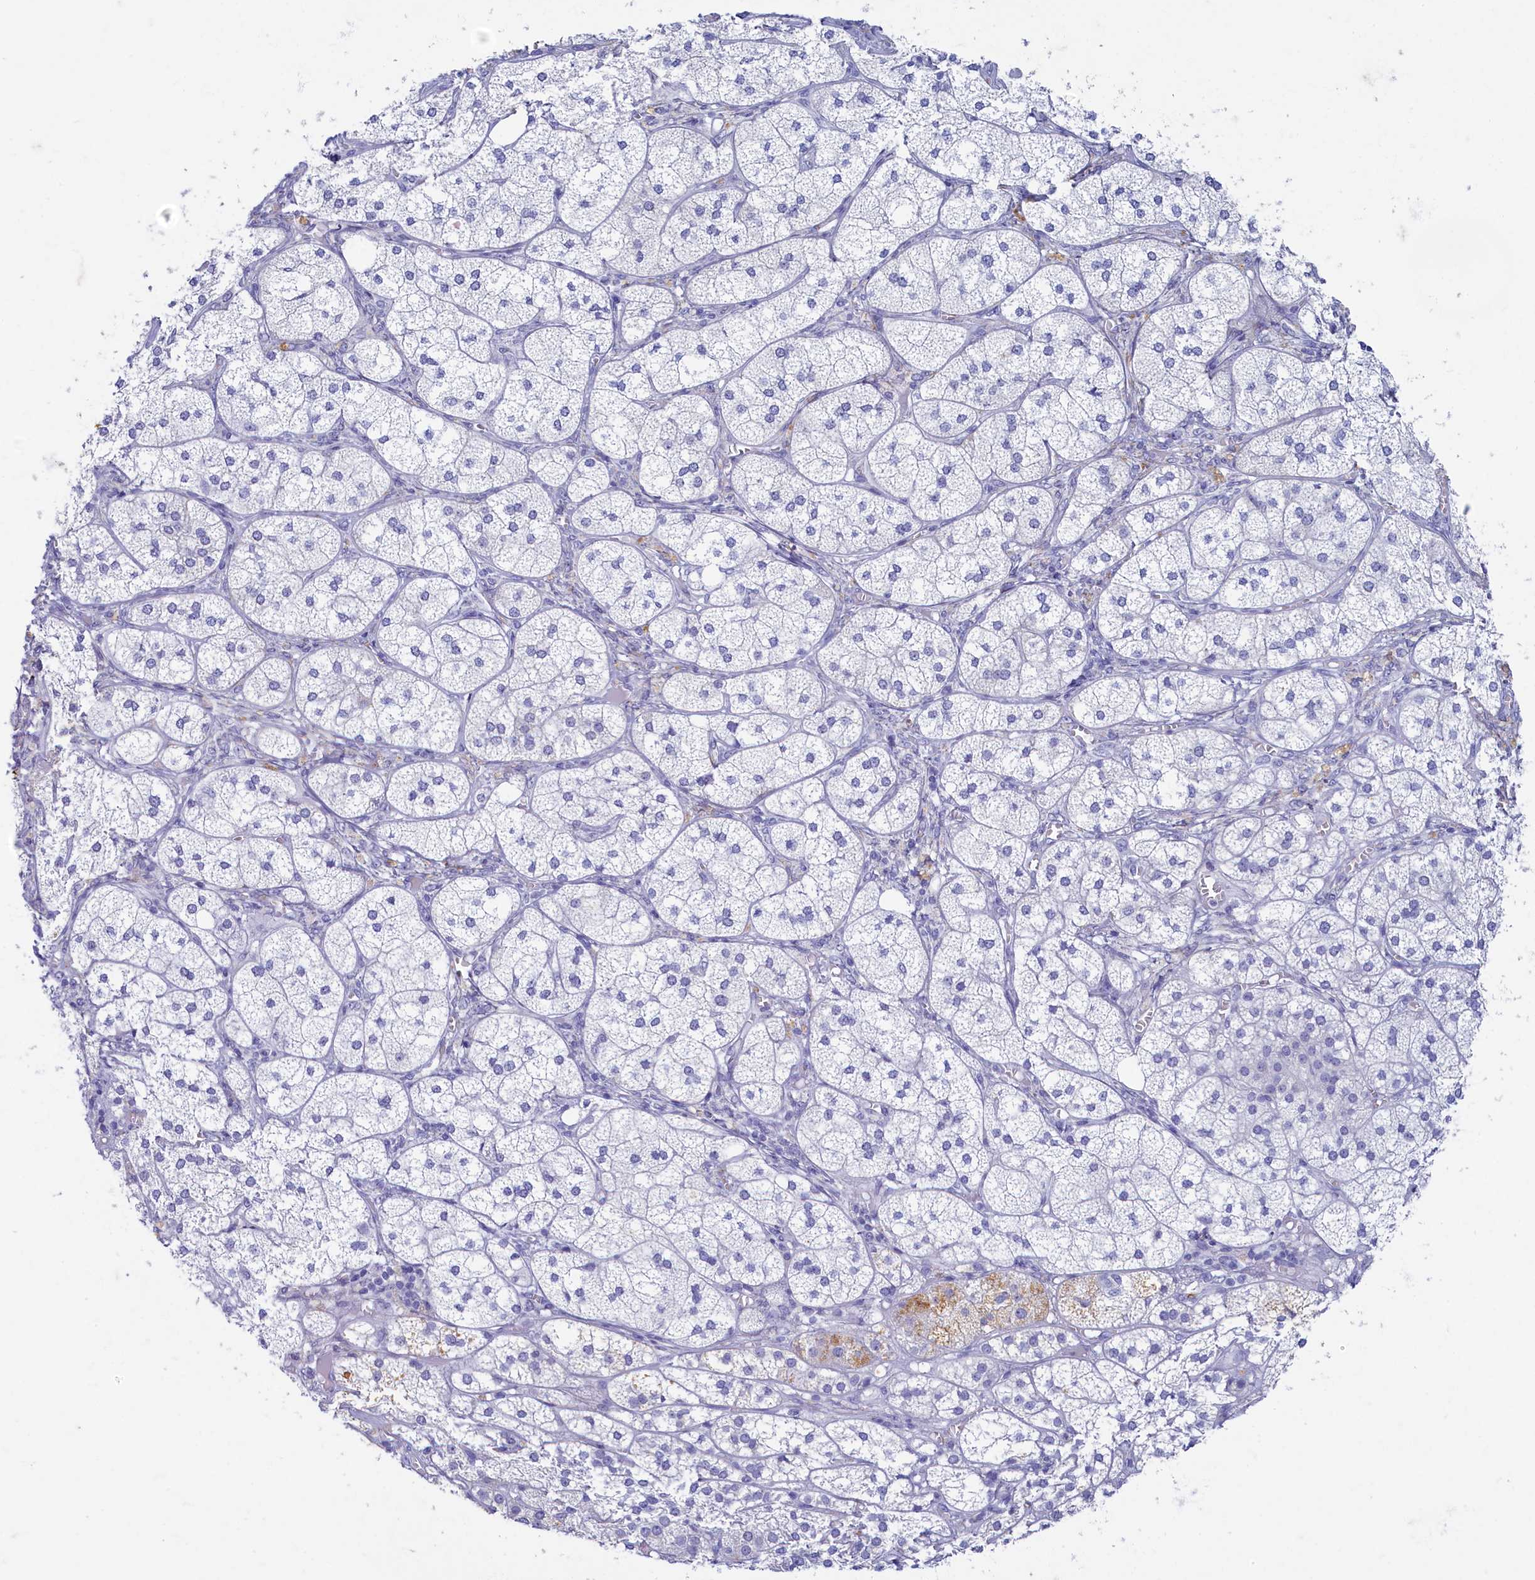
{"staining": {"intensity": "negative", "quantity": "none", "location": "none"}, "tissue": "adrenal gland", "cell_type": "Glandular cells", "image_type": "normal", "snomed": [{"axis": "morphology", "description": "Normal tissue, NOS"}, {"axis": "topography", "description": "Adrenal gland"}], "caption": "Immunohistochemical staining of benign human adrenal gland shows no significant positivity in glandular cells.", "gene": "OCIAD2", "patient": {"sex": "female", "age": 61}}